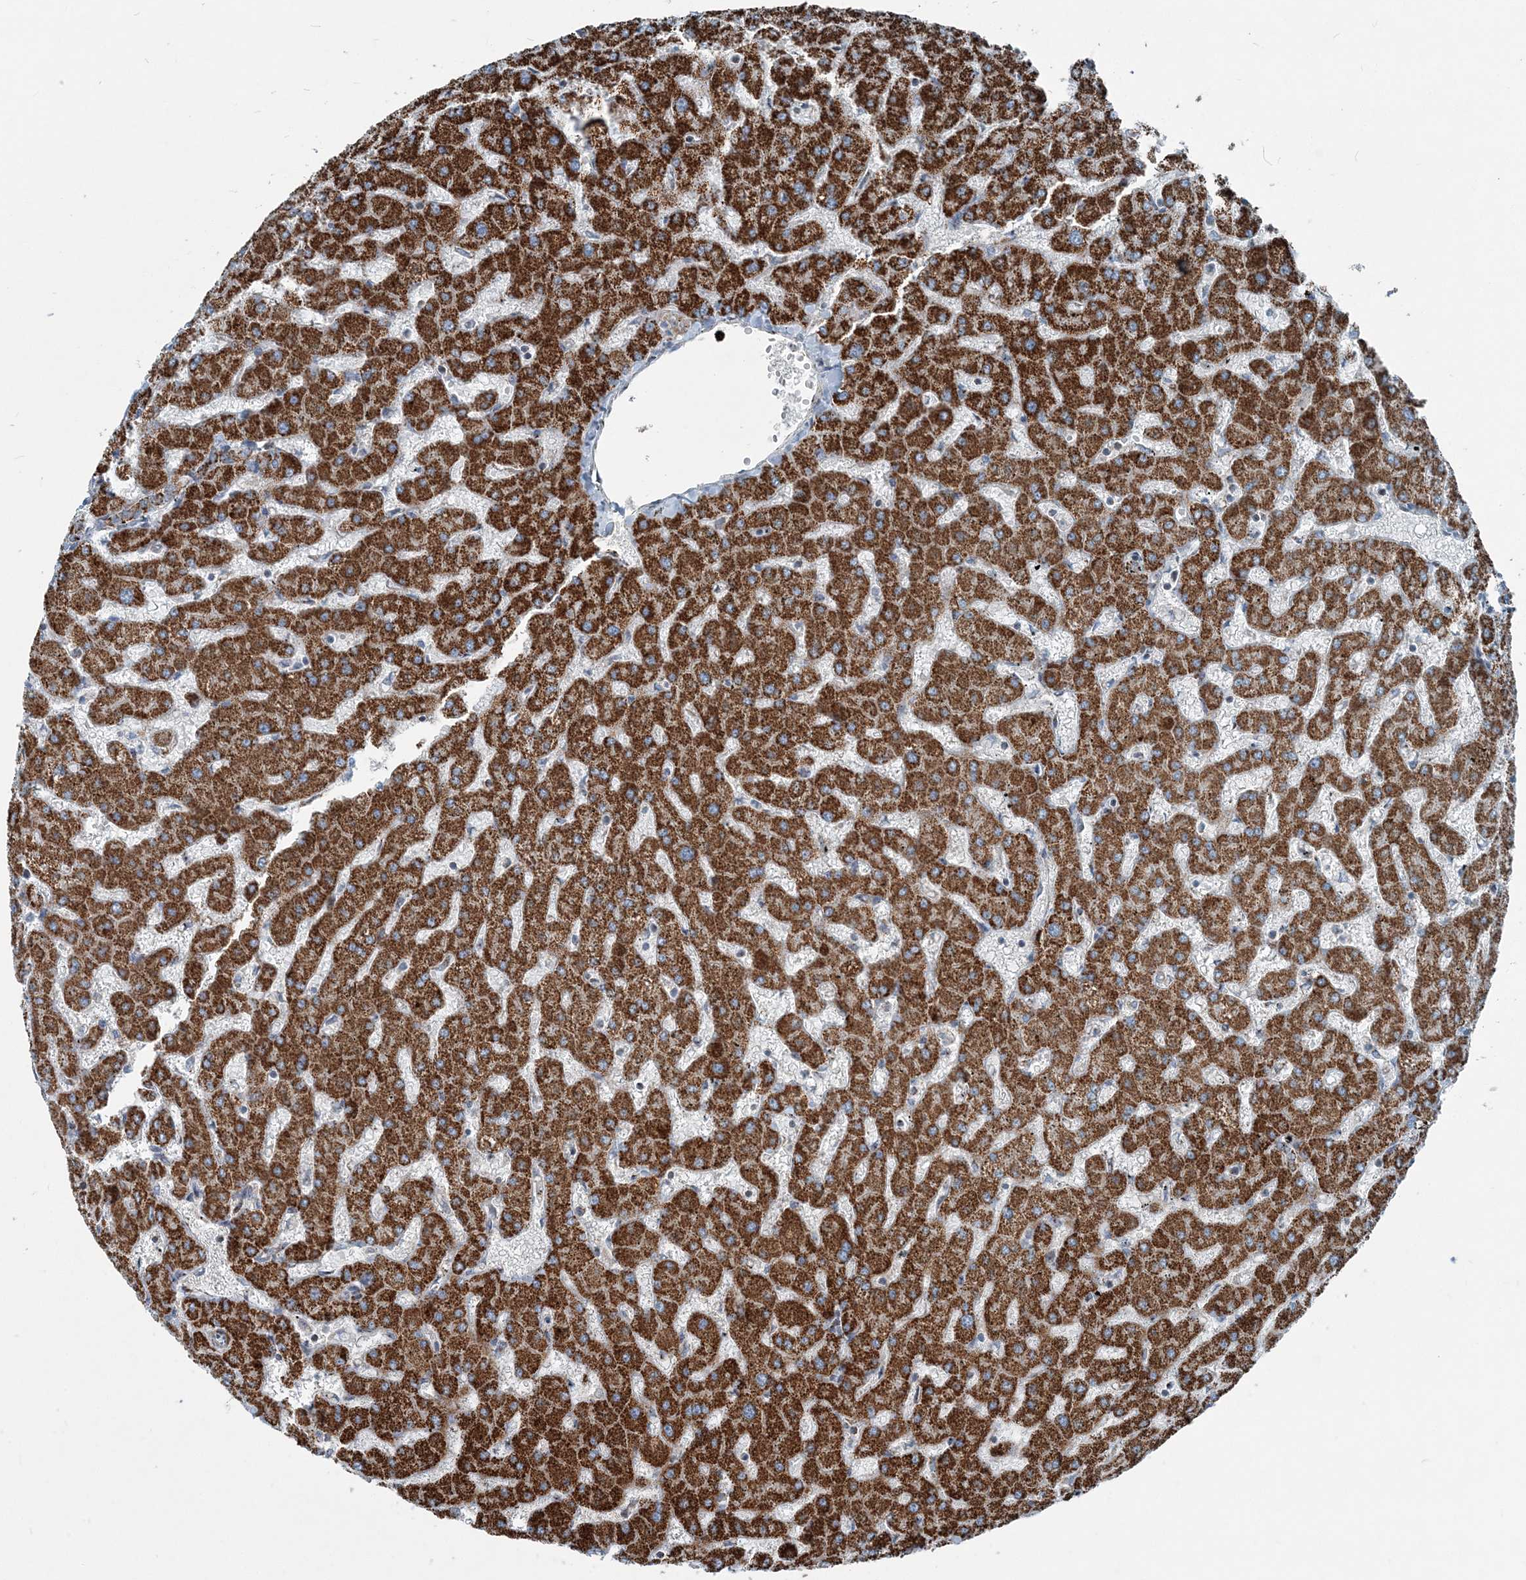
{"staining": {"intensity": "weak", "quantity": "<25%", "location": "cytoplasmic/membranous"}, "tissue": "liver", "cell_type": "Cholangiocytes", "image_type": "normal", "snomed": [{"axis": "morphology", "description": "Normal tissue, NOS"}, {"axis": "topography", "description": "Liver"}], "caption": "There is no significant staining in cholangiocytes of liver. (DAB (3,3'-diaminobenzidine) immunohistochemistry (IHC) visualized using brightfield microscopy, high magnification).", "gene": "INTU", "patient": {"sex": "female", "age": 63}}